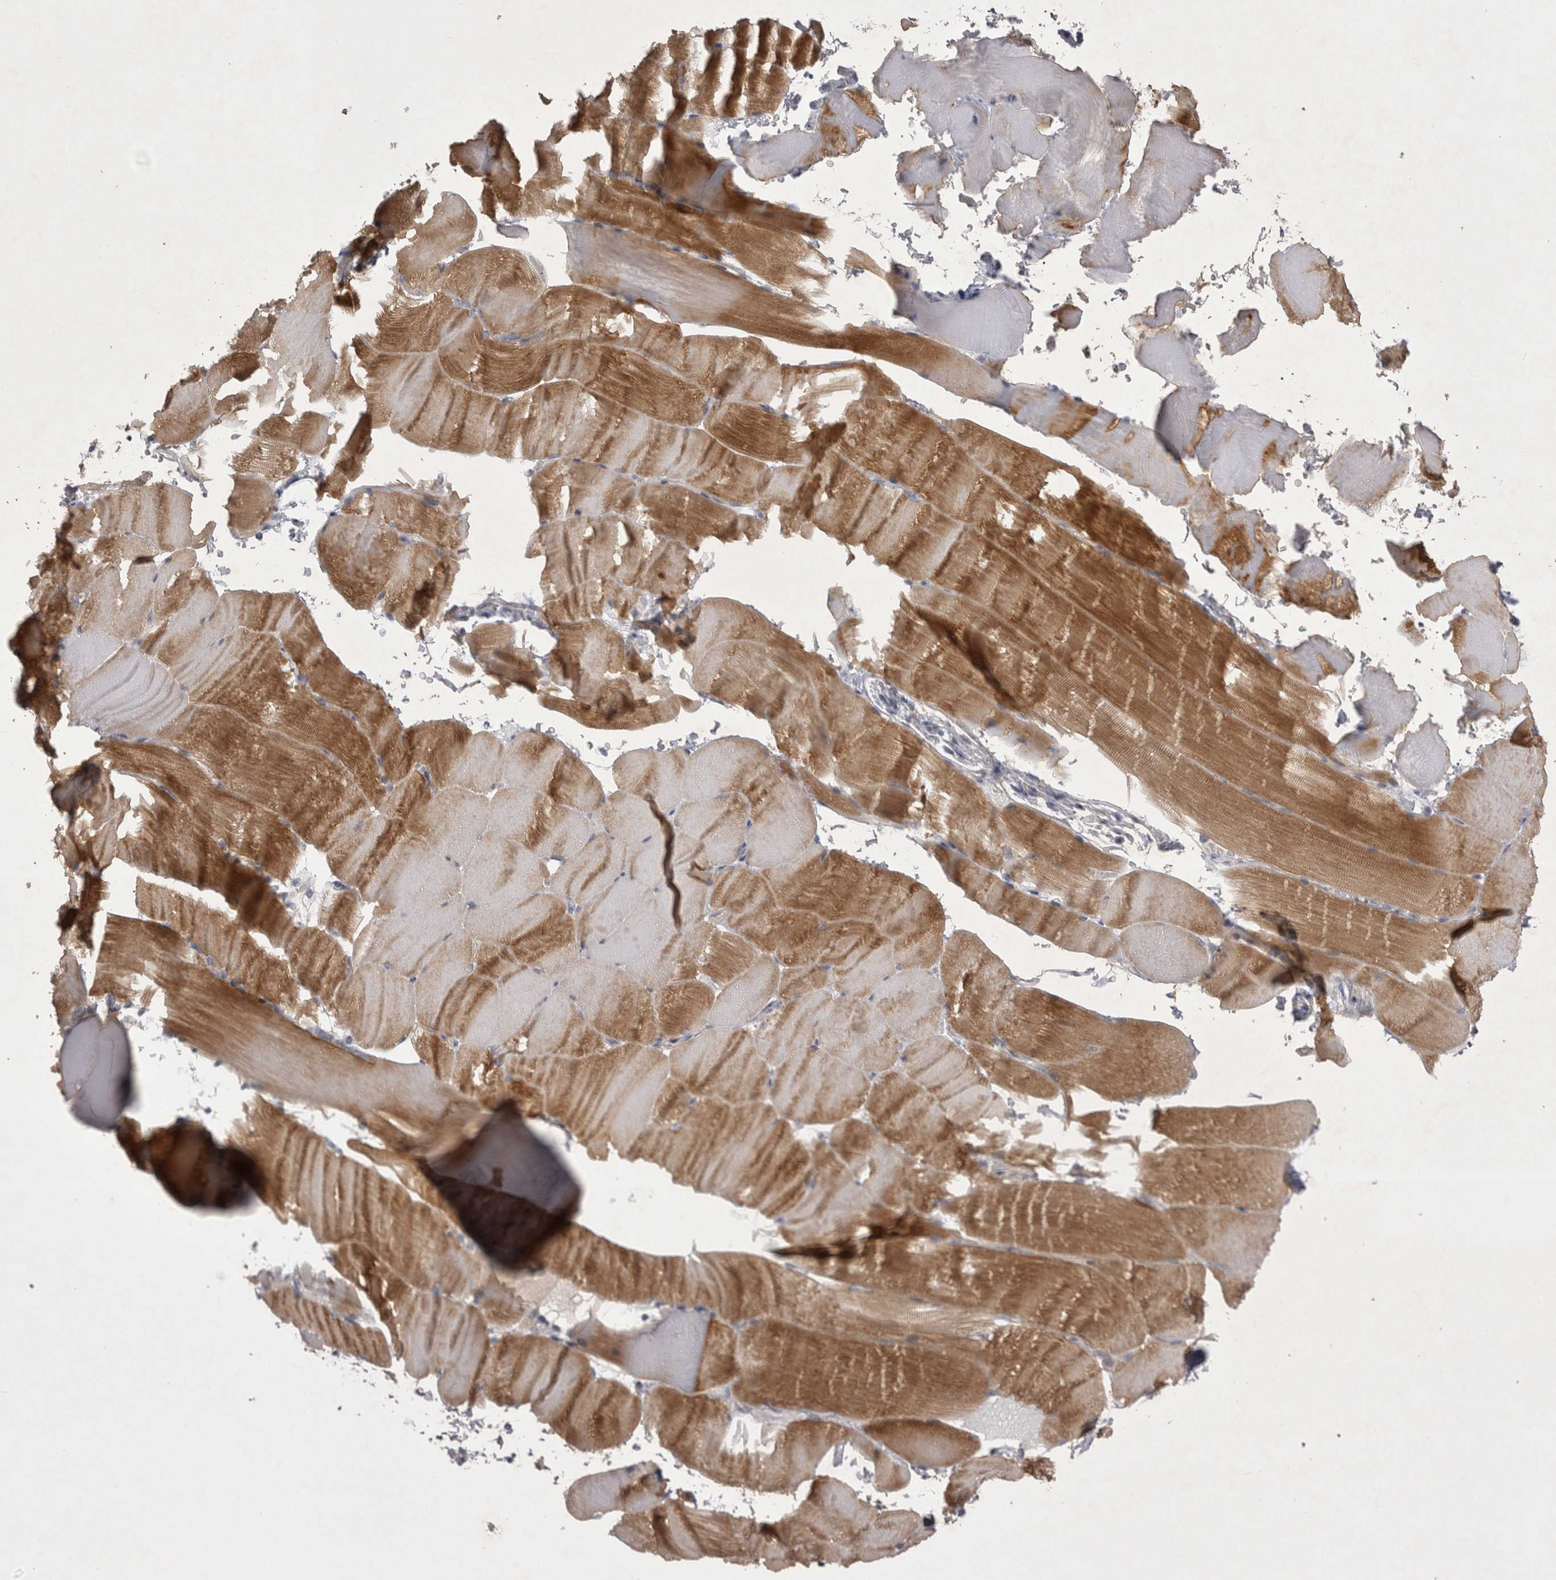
{"staining": {"intensity": "moderate", "quantity": "25%-75%", "location": "cytoplasmic/membranous"}, "tissue": "skeletal muscle", "cell_type": "Myocytes", "image_type": "normal", "snomed": [{"axis": "morphology", "description": "Normal tissue, NOS"}, {"axis": "topography", "description": "Skeletal muscle"}, {"axis": "topography", "description": "Parathyroid gland"}], "caption": "Immunohistochemical staining of benign human skeletal muscle displays medium levels of moderate cytoplasmic/membranous staining in about 25%-75% of myocytes. The staining was performed using DAB, with brown indicating positive protein expression. Nuclei are stained blue with hematoxylin.", "gene": "CTBS", "patient": {"sex": "female", "age": 37}}